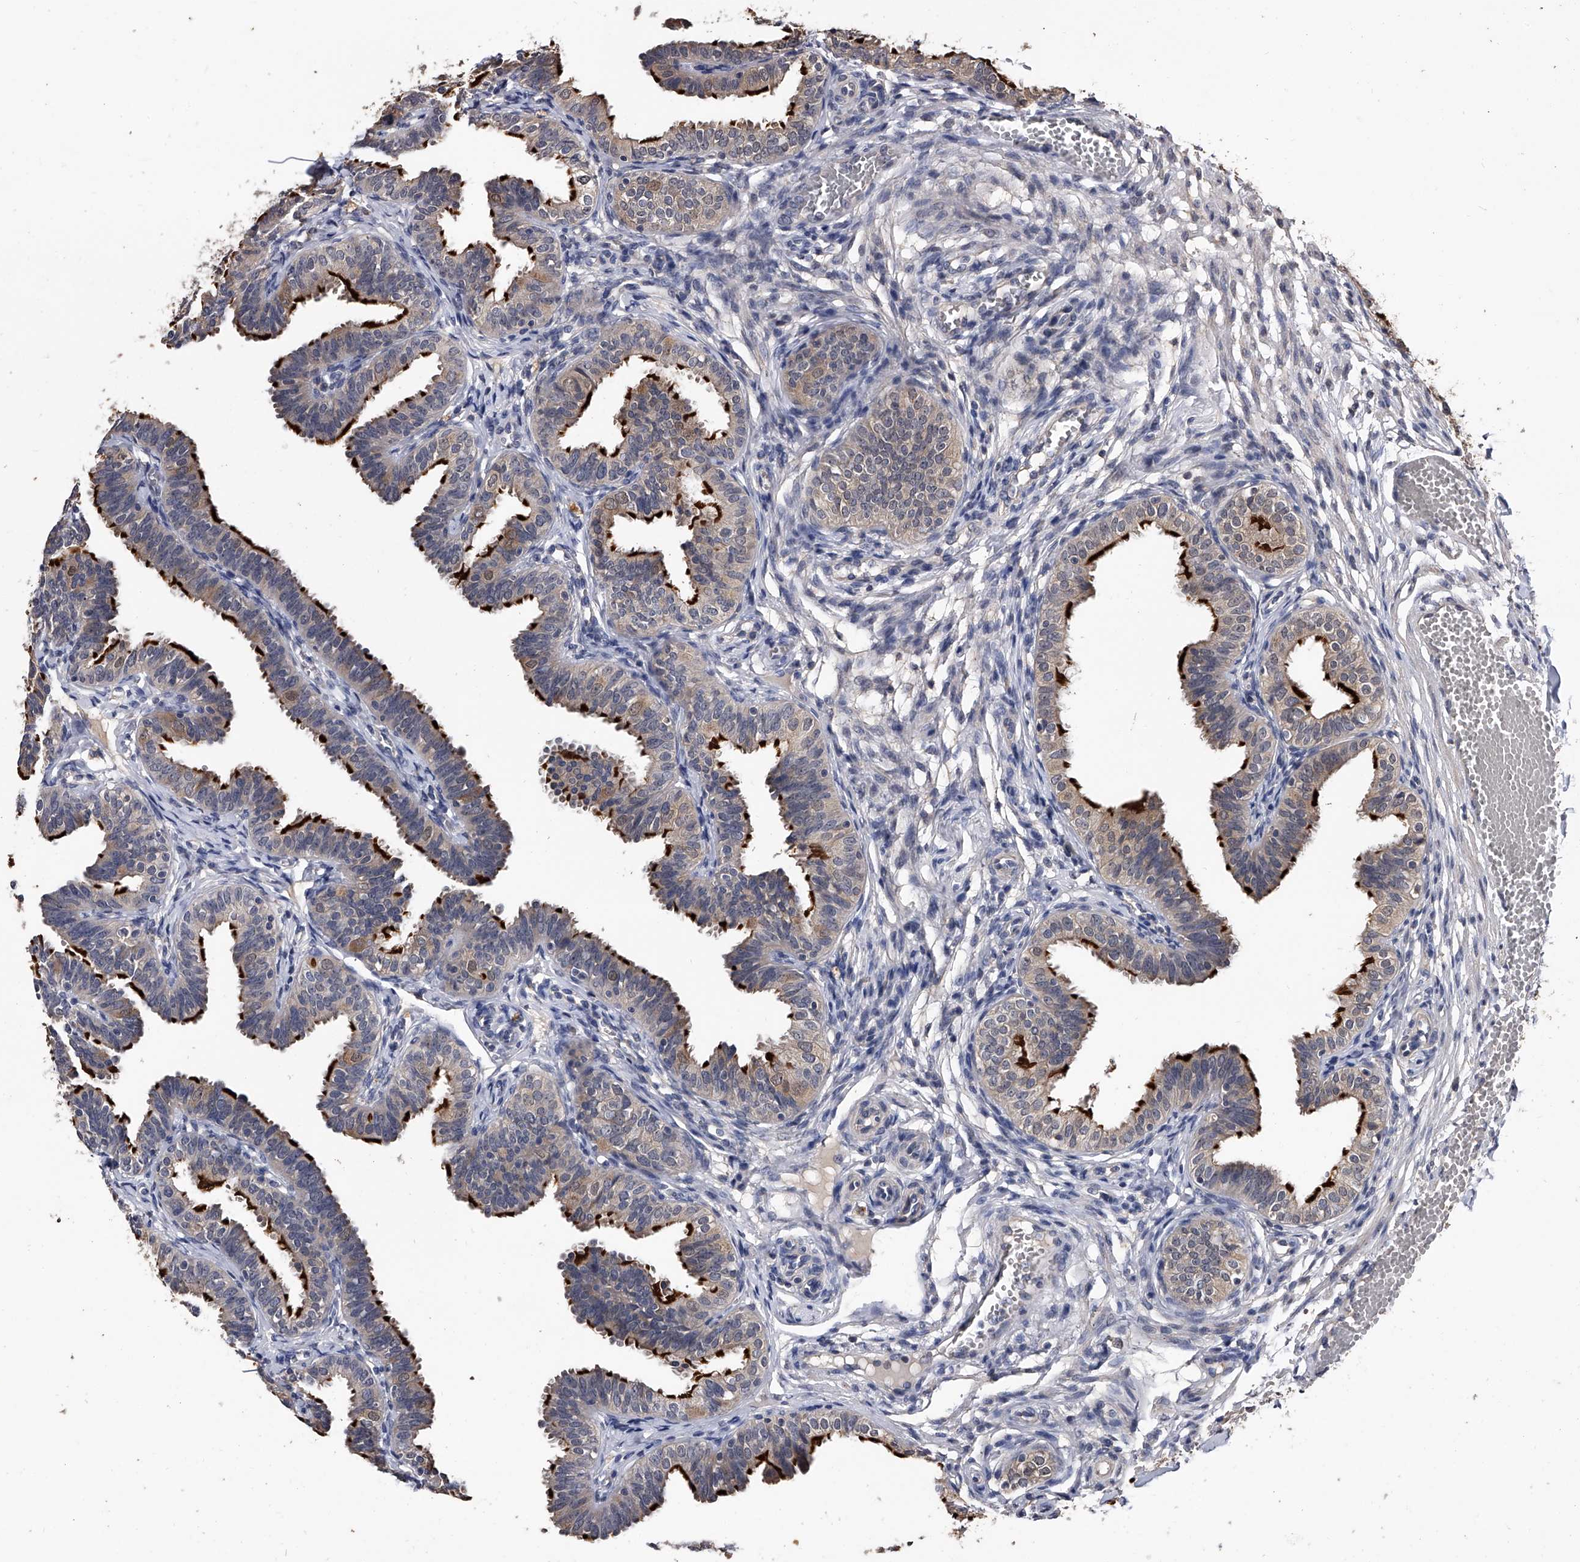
{"staining": {"intensity": "strong", "quantity": "25%-75%", "location": "cytoplasmic/membranous"}, "tissue": "fallopian tube", "cell_type": "Glandular cells", "image_type": "normal", "snomed": [{"axis": "morphology", "description": "Normal tissue, NOS"}, {"axis": "topography", "description": "Fallopian tube"}], "caption": "Glandular cells show strong cytoplasmic/membranous staining in approximately 25%-75% of cells in normal fallopian tube. (IHC, brightfield microscopy, high magnification).", "gene": "EFCAB7", "patient": {"sex": "female", "age": 35}}